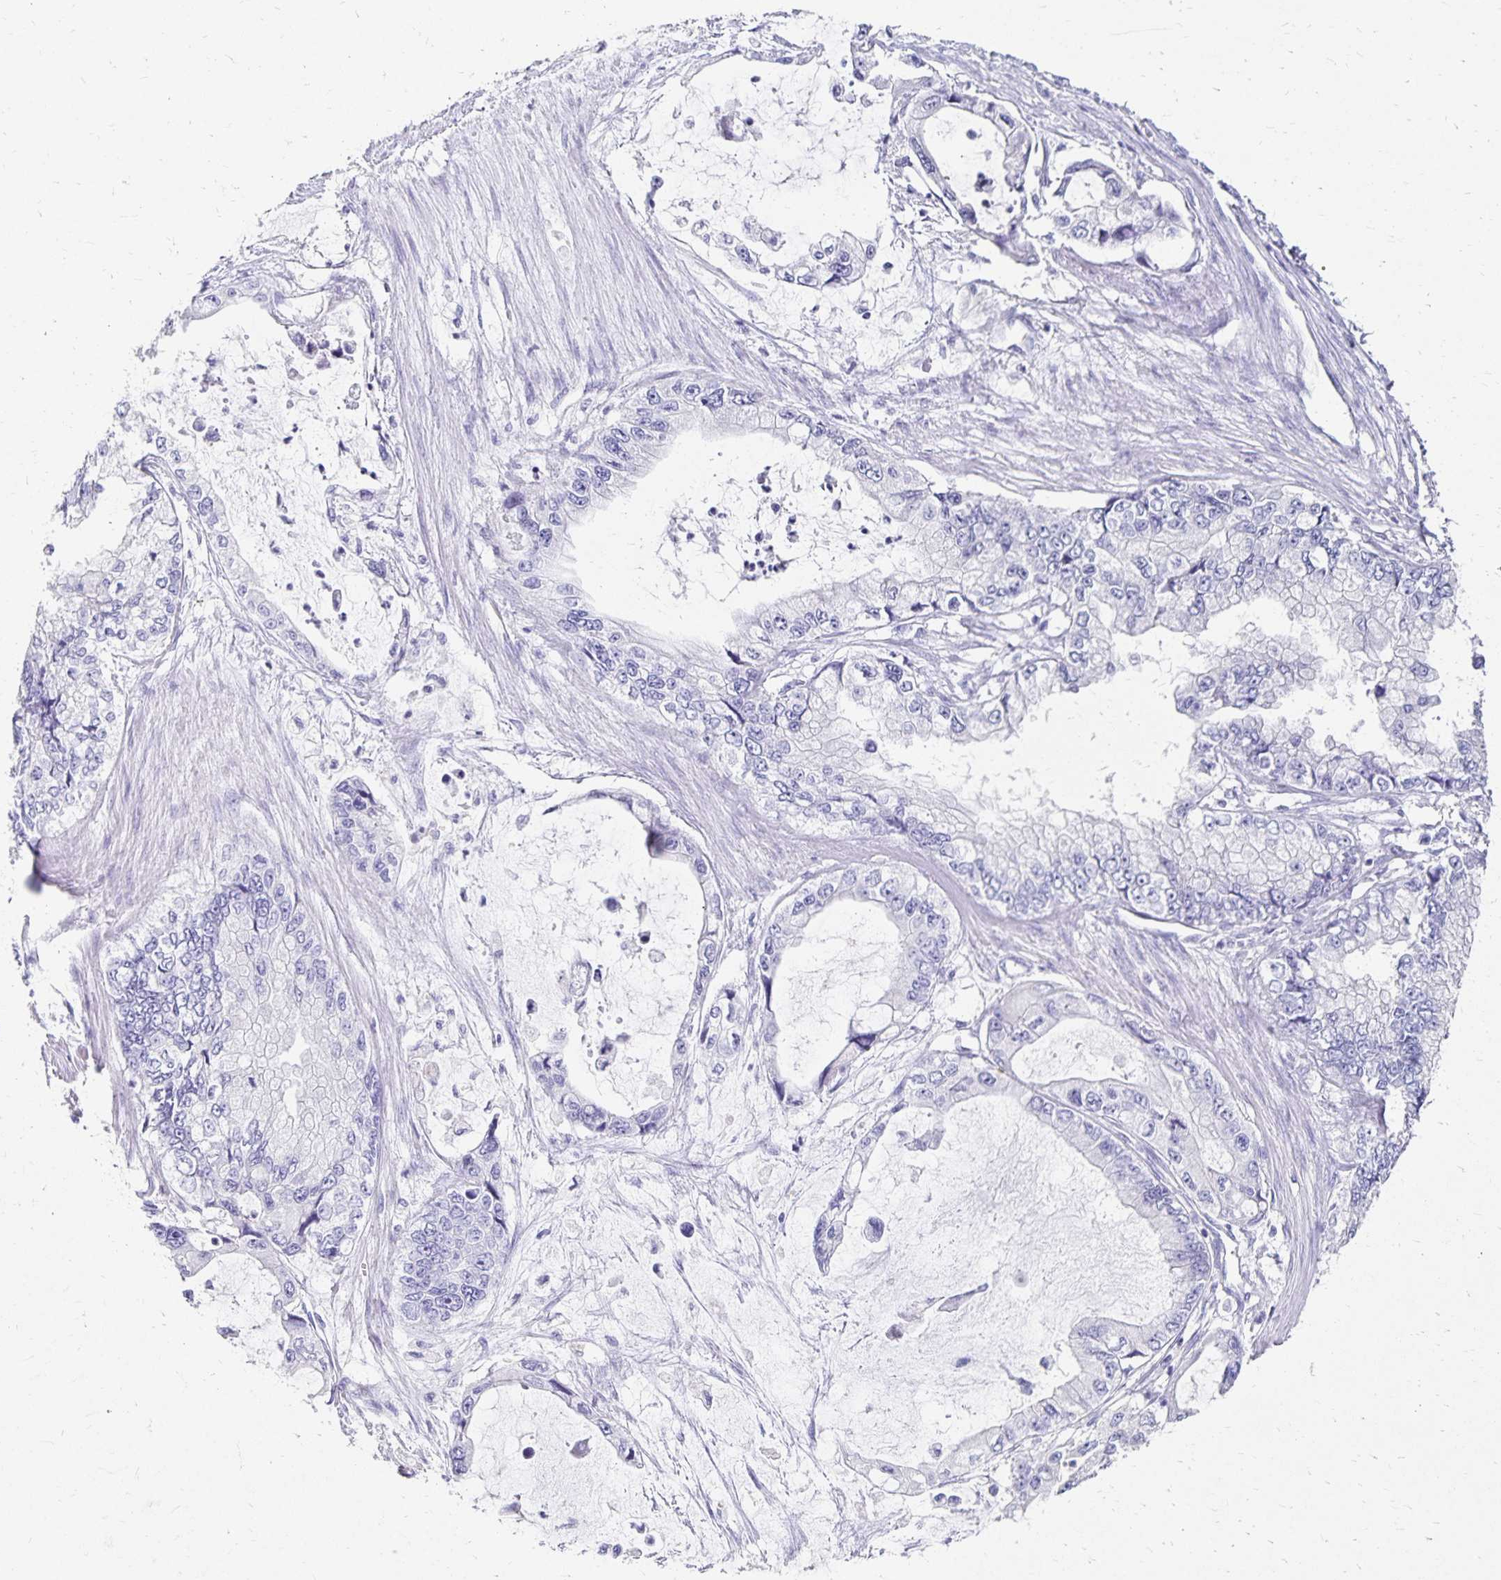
{"staining": {"intensity": "negative", "quantity": "none", "location": "none"}, "tissue": "stomach cancer", "cell_type": "Tumor cells", "image_type": "cancer", "snomed": [{"axis": "morphology", "description": "Adenocarcinoma, NOS"}, {"axis": "topography", "description": "Pancreas"}, {"axis": "topography", "description": "Stomach, upper"}, {"axis": "topography", "description": "Stomach"}], "caption": "Immunohistochemical staining of stomach adenocarcinoma reveals no significant positivity in tumor cells.", "gene": "DYNLT4", "patient": {"sex": "male", "age": 77}}